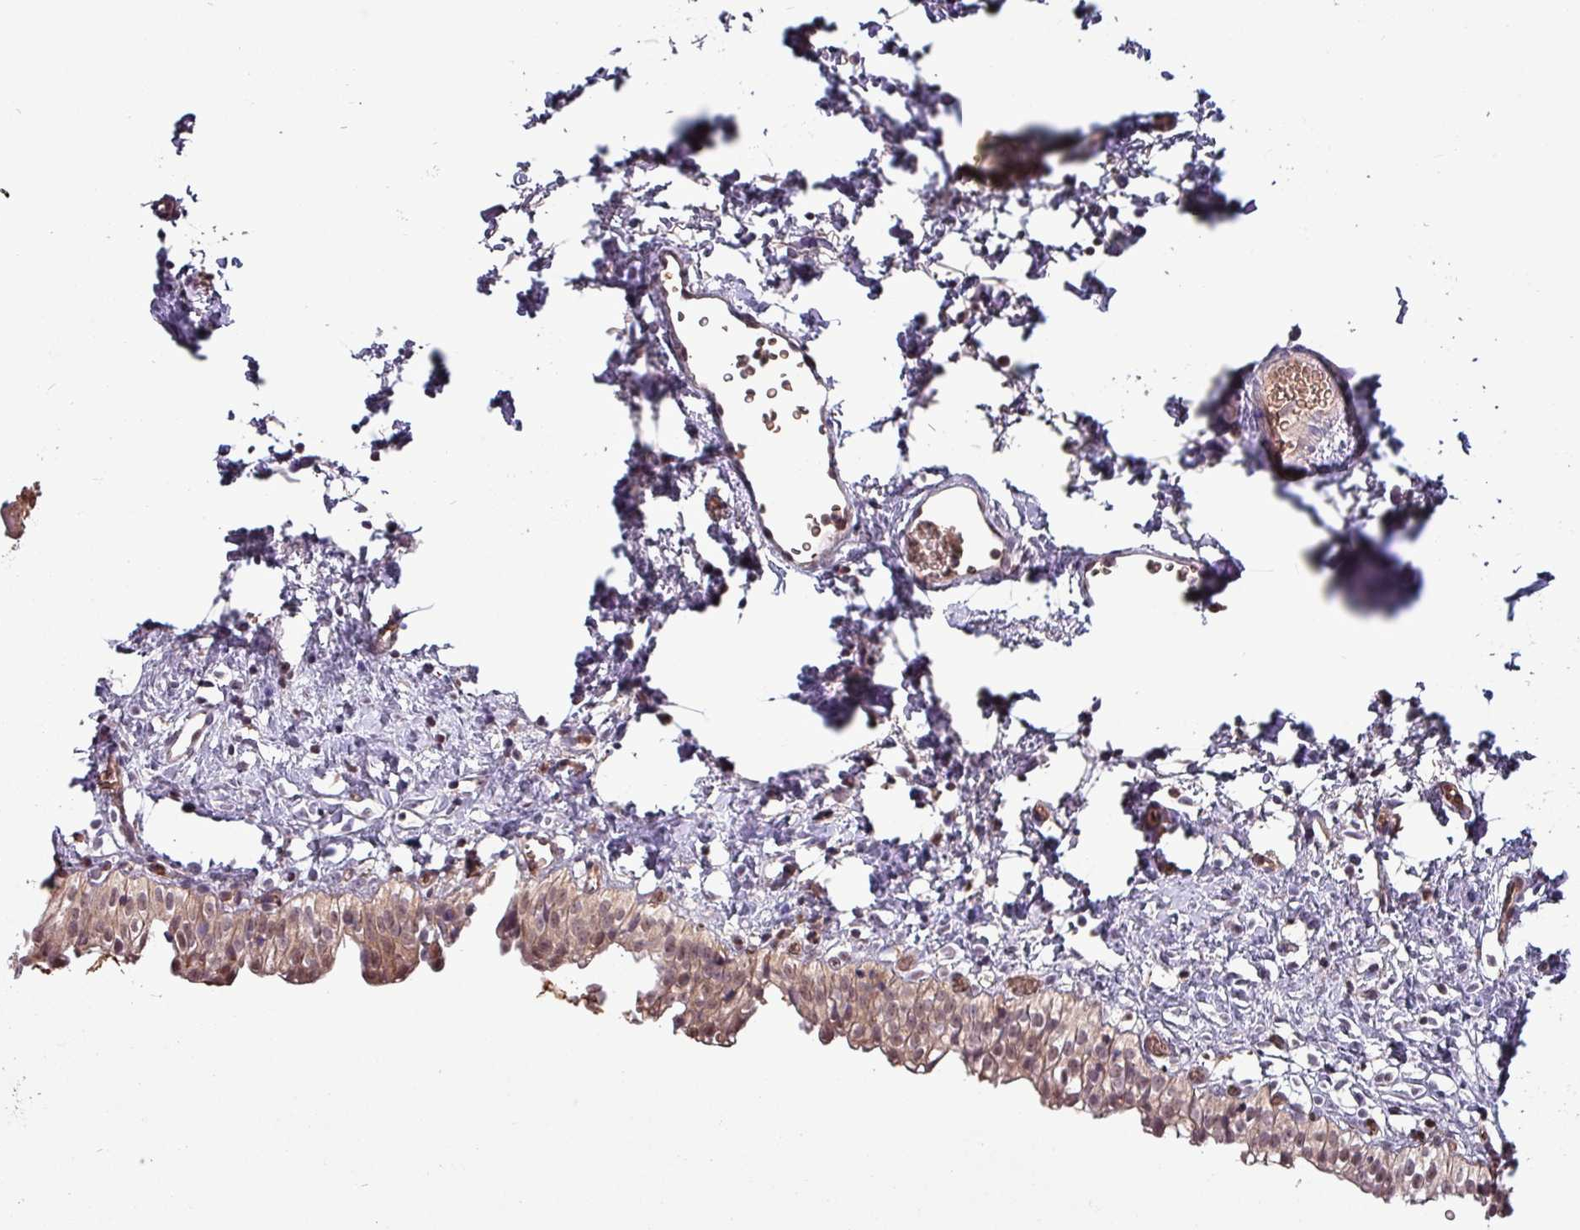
{"staining": {"intensity": "moderate", "quantity": ">75%", "location": "cytoplasmic/membranous,nuclear"}, "tissue": "urinary bladder", "cell_type": "Urothelial cells", "image_type": "normal", "snomed": [{"axis": "morphology", "description": "Normal tissue, NOS"}, {"axis": "topography", "description": "Urinary bladder"}], "caption": "This image demonstrates normal urinary bladder stained with IHC to label a protein in brown. The cytoplasmic/membranous,nuclear of urothelial cells show moderate positivity for the protein. Nuclei are counter-stained blue.", "gene": "PSMB8", "patient": {"sex": "male", "age": 51}}